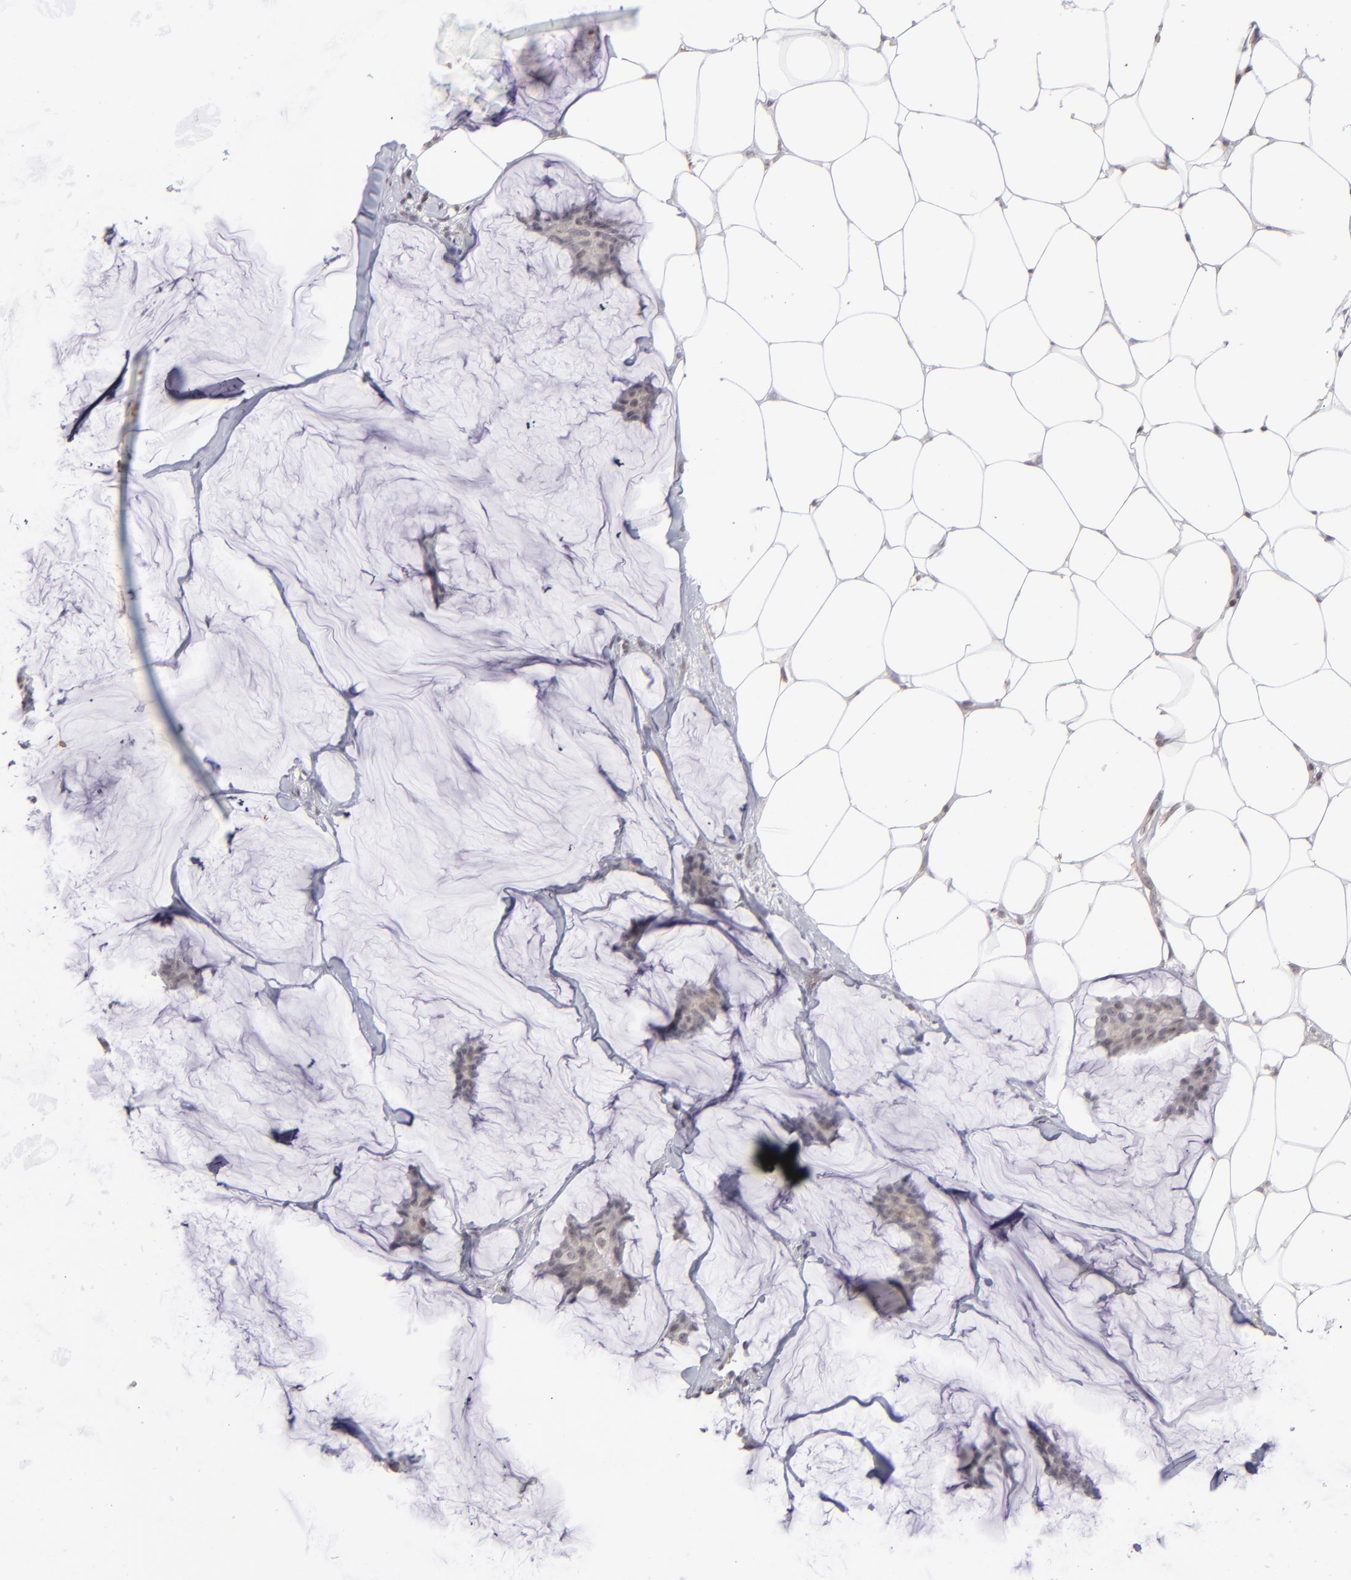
{"staining": {"intensity": "negative", "quantity": "none", "location": "none"}, "tissue": "breast cancer", "cell_type": "Tumor cells", "image_type": "cancer", "snomed": [{"axis": "morphology", "description": "Duct carcinoma"}, {"axis": "topography", "description": "Breast"}], "caption": "Immunohistochemistry (IHC) histopathology image of neoplastic tissue: human breast cancer (invasive ductal carcinoma) stained with DAB (3,3'-diaminobenzidine) exhibits no significant protein expression in tumor cells.", "gene": "CLDN2", "patient": {"sex": "female", "age": 93}}